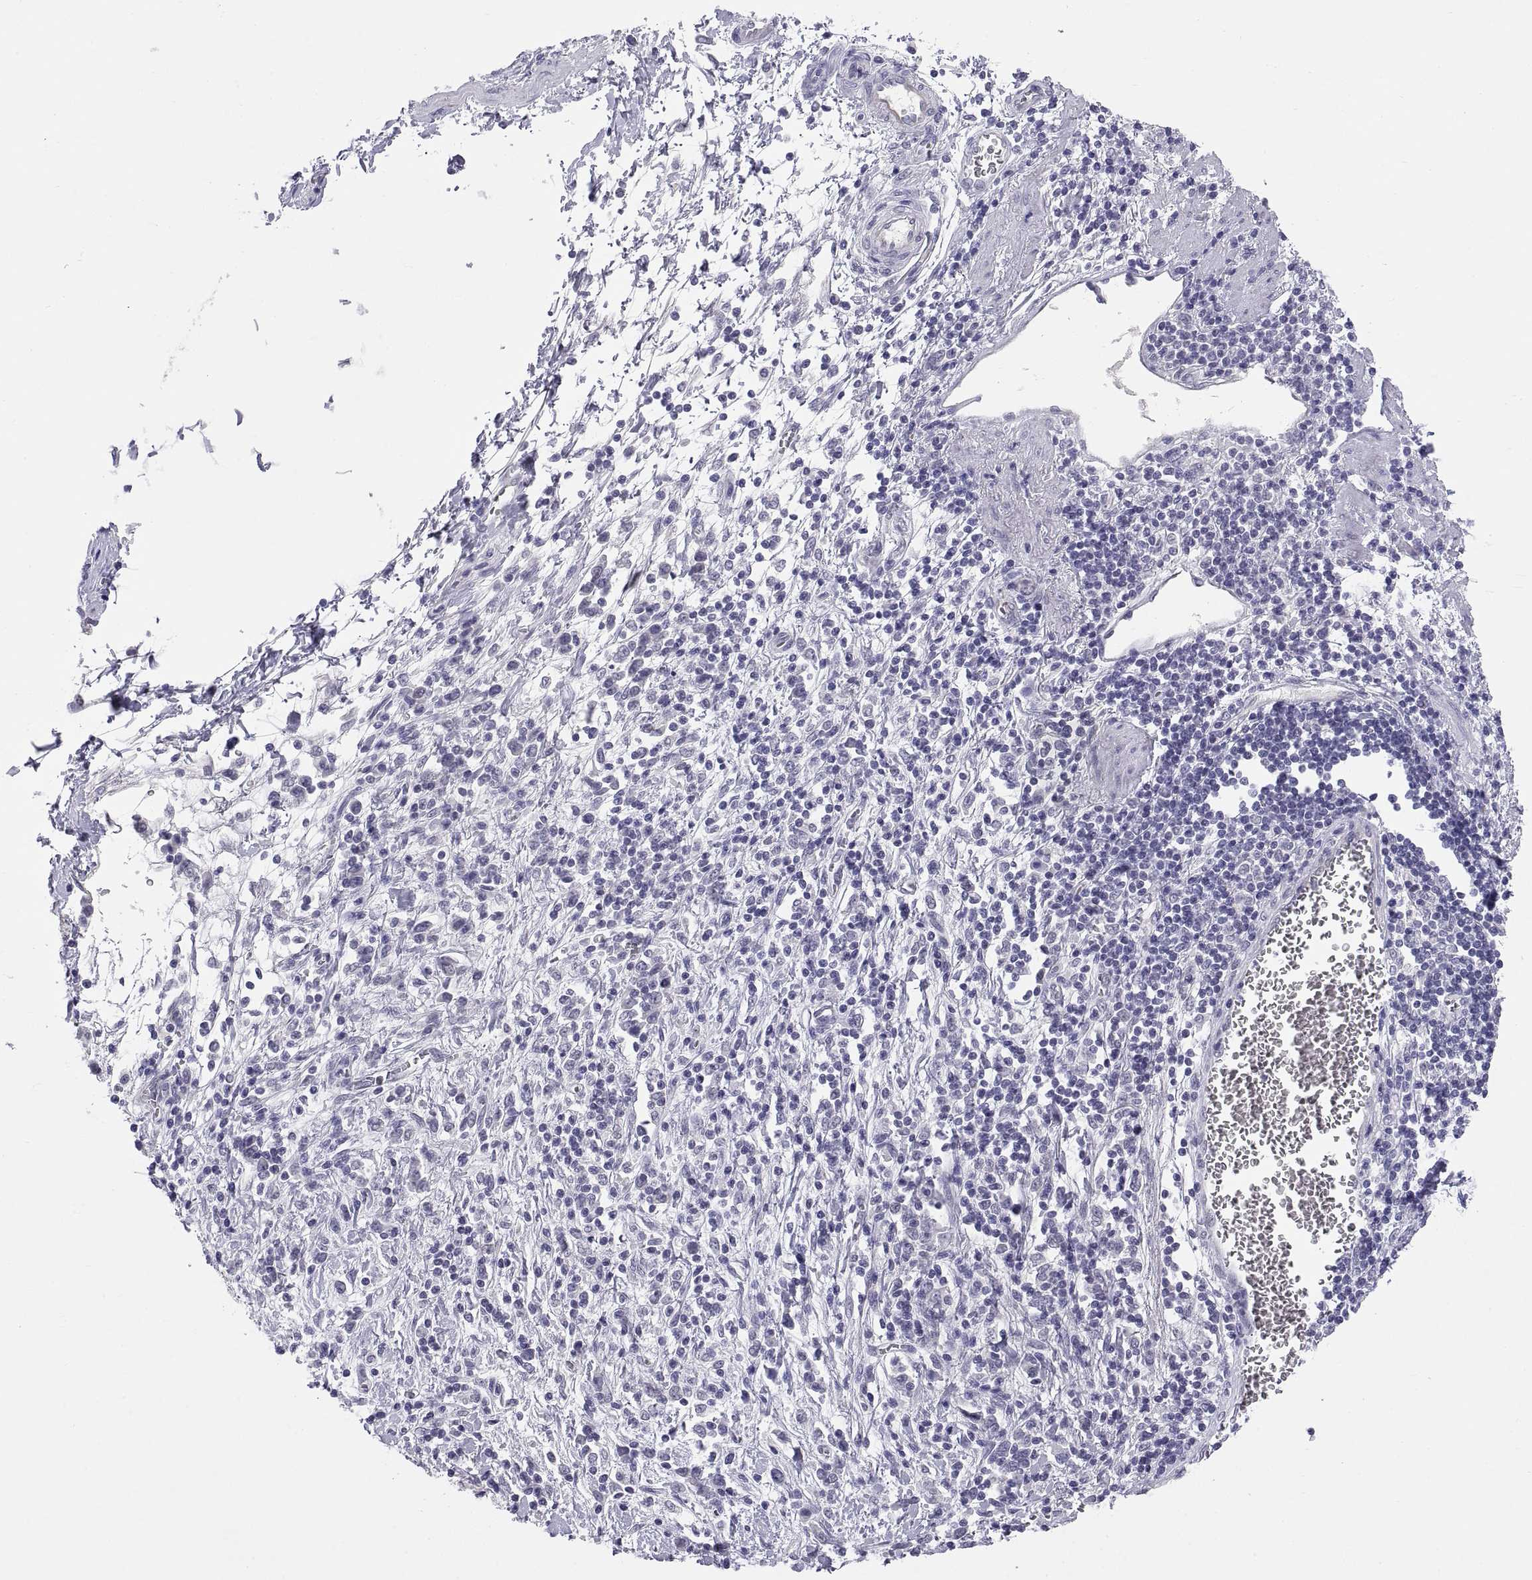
{"staining": {"intensity": "negative", "quantity": "none", "location": "none"}, "tissue": "stomach cancer", "cell_type": "Tumor cells", "image_type": "cancer", "snomed": [{"axis": "morphology", "description": "Adenocarcinoma, NOS"}, {"axis": "topography", "description": "Stomach"}], "caption": "High magnification brightfield microscopy of stomach cancer (adenocarcinoma) stained with DAB (brown) and counterstained with hematoxylin (blue): tumor cells show no significant expression.", "gene": "TEX13A", "patient": {"sex": "female", "age": 57}}